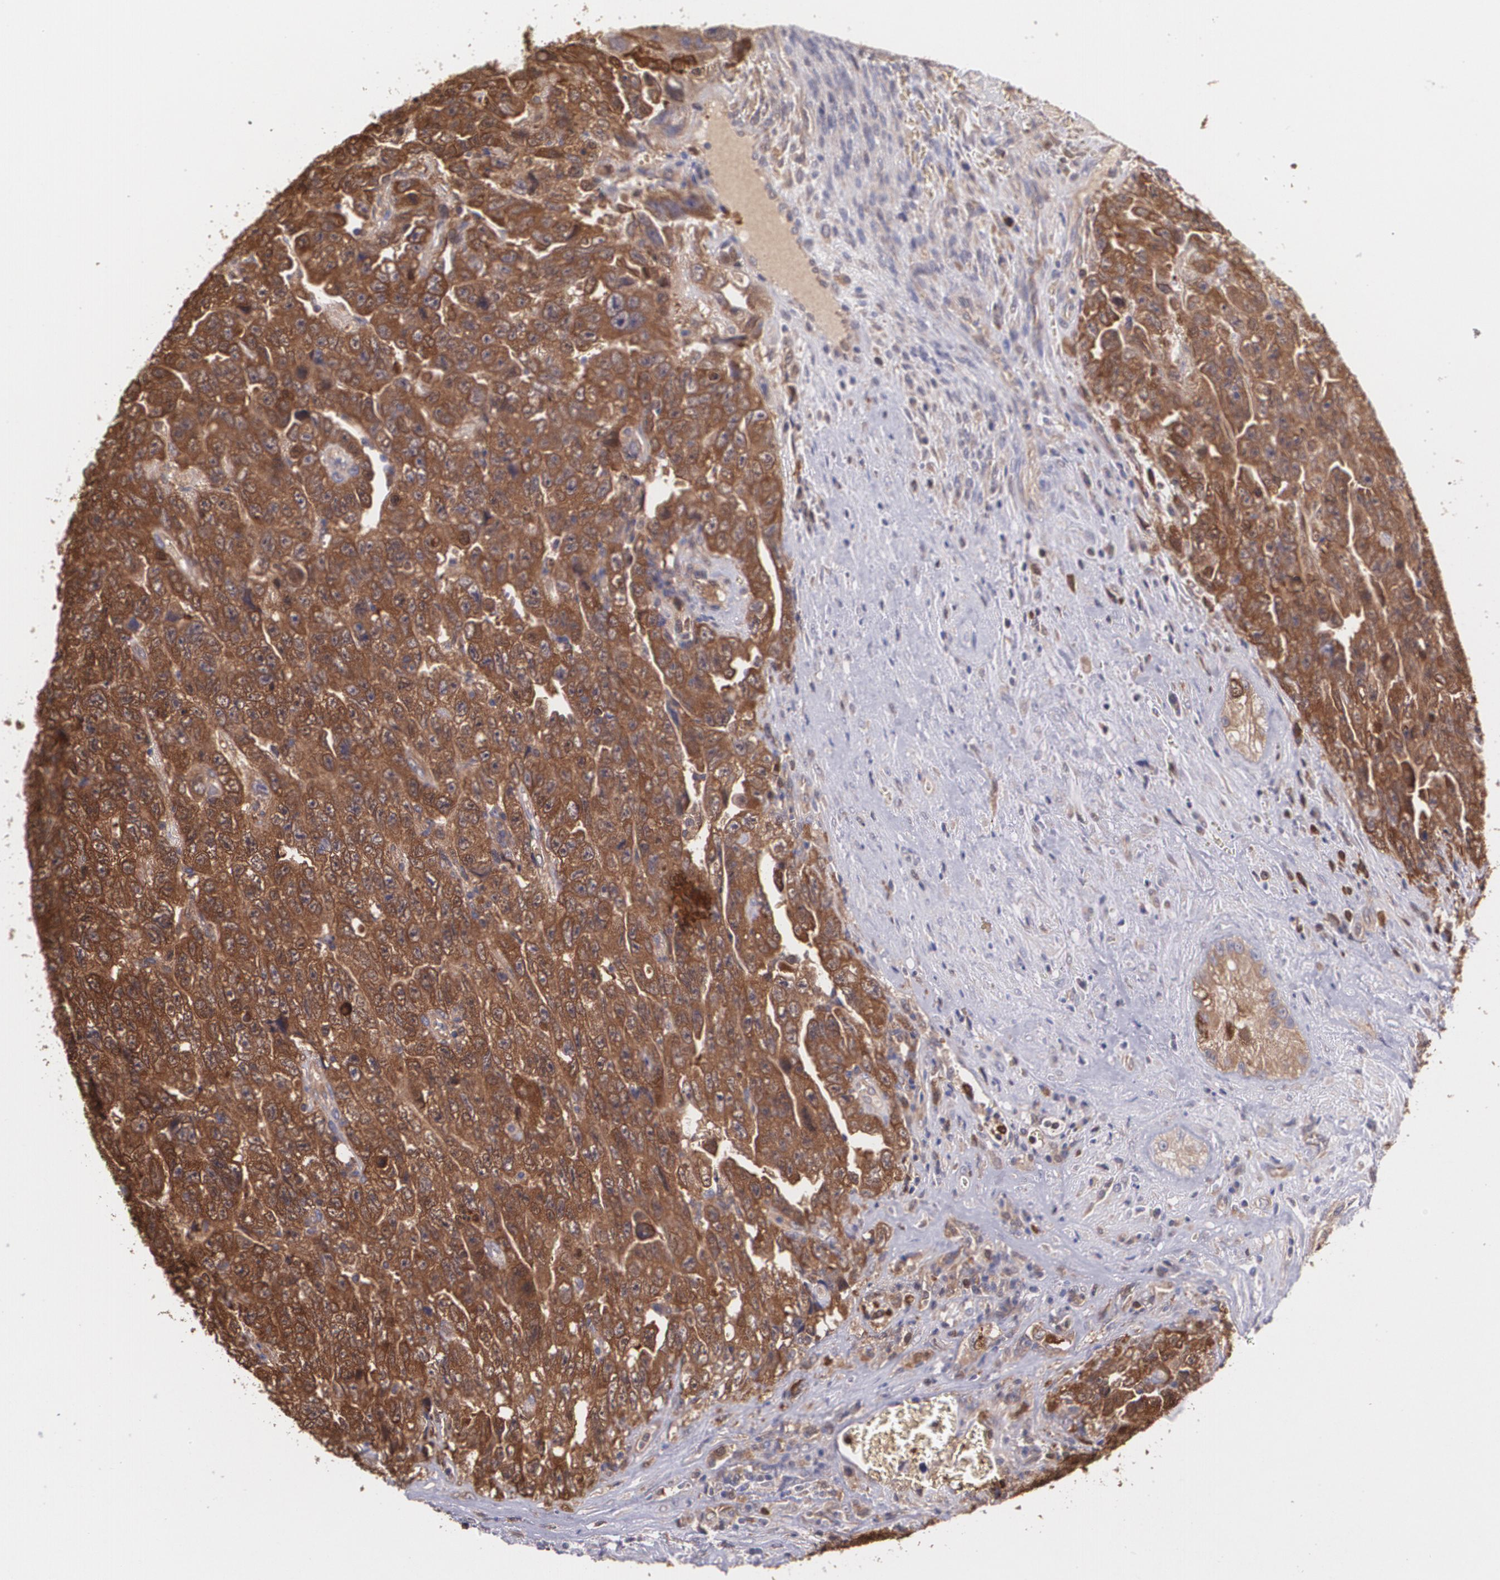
{"staining": {"intensity": "strong", "quantity": ">75%", "location": "cytoplasmic/membranous"}, "tissue": "testis cancer", "cell_type": "Tumor cells", "image_type": "cancer", "snomed": [{"axis": "morphology", "description": "Carcinoma, Embryonal, NOS"}, {"axis": "topography", "description": "Testis"}], "caption": "DAB immunohistochemical staining of testis cancer (embryonal carcinoma) demonstrates strong cytoplasmic/membranous protein staining in approximately >75% of tumor cells. (Brightfield microscopy of DAB IHC at high magnification).", "gene": "HSPH1", "patient": {"sex": "male", "age": 28}}